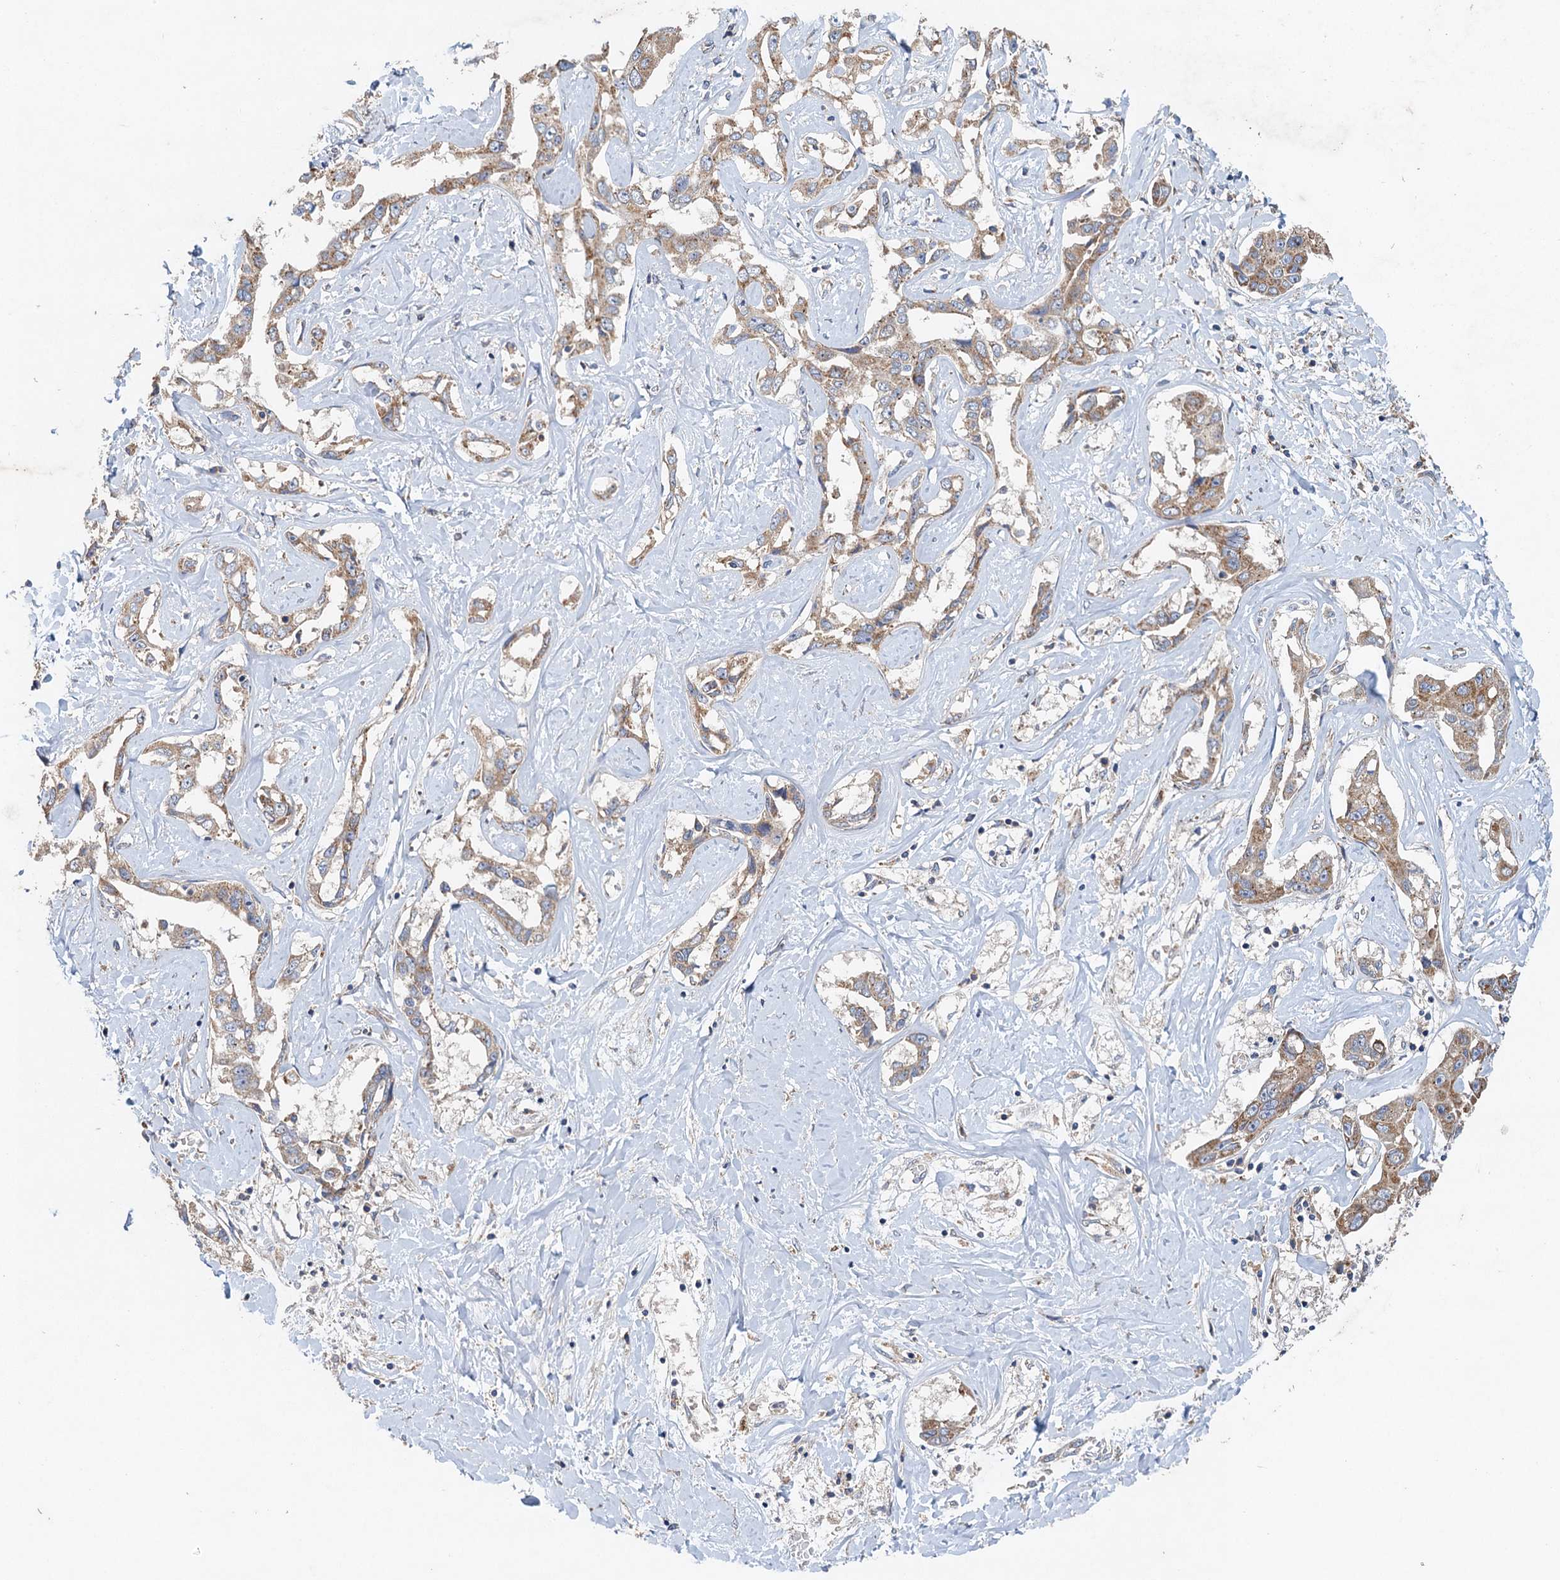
{"staining": {"intensity": "moderate", "quantity": ">75%", "location": "cytoplasmic/membranous"}, "tissue": "liver cancer", "cell_type": "Tumor cells", "image_type": "cancer", "snomed": [{"axis": "morphology", "description": "Cholangiocarcinoma"}, {"axis": "topography", "description": "Liver"}], "caption": "Protein expression by immunohistochemistry (IHC) reveals moderate cytoplasmic/membranous staining in approximately >75% of tumor cells in liver cancer.", "gene": "BCS1L", "patient": {"sex": "male", "age": 59}}